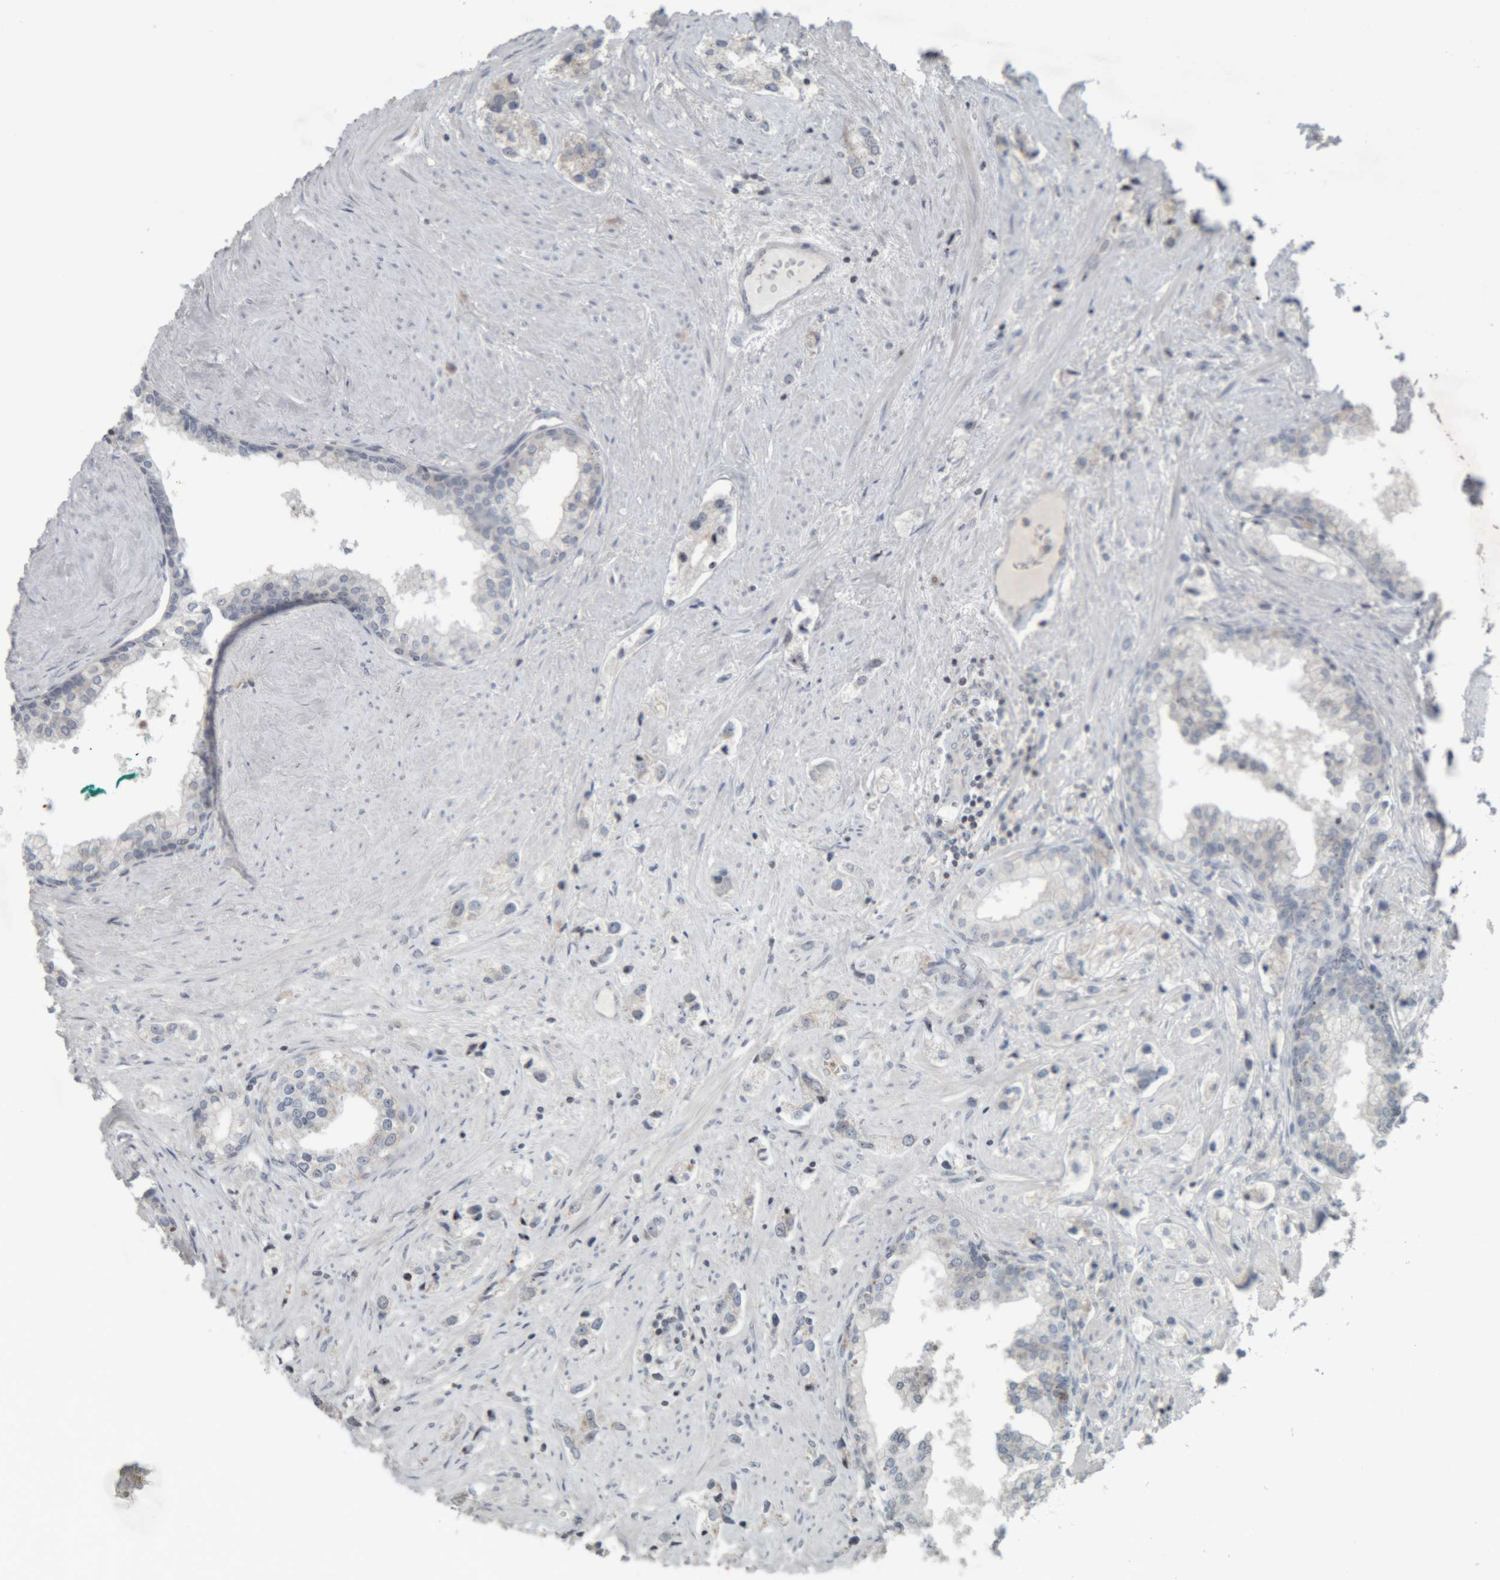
{"staining": {"intensity": "negative", "quantity": "none", "location": "none"}, "tissue": "prostate cancer", "cell_type": "Tumor cells", "image_type": "cancer", "snomed": [{"axis": "morphology", "description": "Adenocarcinoma, High grade"}, {"axis": "topography", "description": "Prostate"}], "caption": "Immunohistochemistry image of neoplastic tissue: prostate adenocarcinoma (high-grade) stained with DAB (3,3'-diaminobenzidine) exhibits no significant protein expression in tumor cells. Brightfield microscopy of immunohistochemistry (IHC) stained with DAB (3,3'-diaminobenzidine) (brown) and hematoxylin (blue), captured at high magnification.", "gene": "RPF1", "patient": {"sex": "male", "age": 66}}